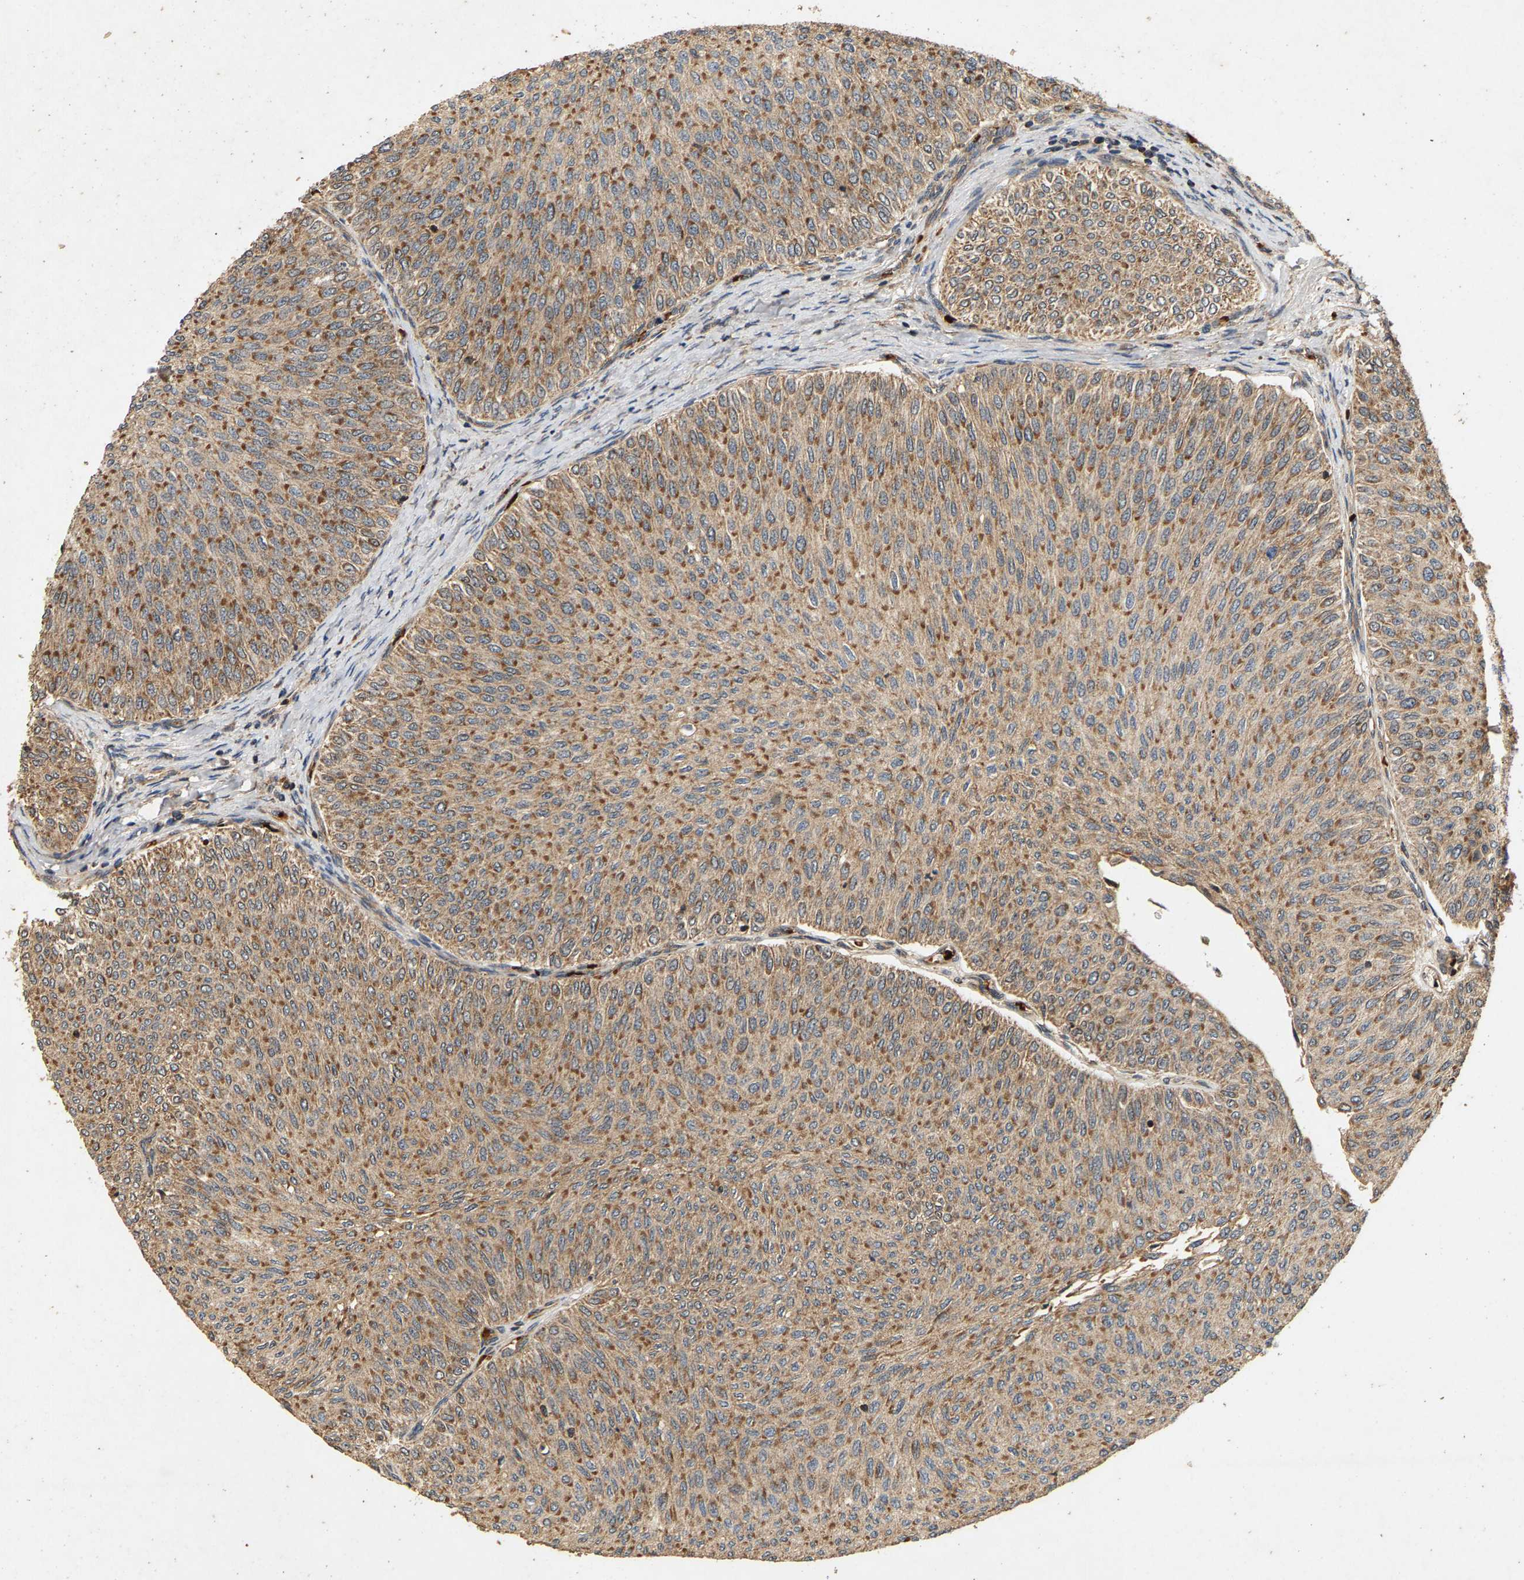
{"staining": {"intensity": "moderate", "quantity": ">75%", "location": "cytoplasmic/membranous"}, "tissue": "urothelial cancer", "cell_type": "Tumor cells", "image_type": "cancer", "snomed": [{"axis": "morphology", "description": "Urothelial carcinoma, Low grade"}, {"axis": "topography", "description": "Urinary bladder"}], "caption": "Immunohistochemistry micrograph of neoplastic tissue: urothelial cancer stained using immunohistochemistry demonstrates medium levels of moderate protein expression localized specifically in the cytoplasmic/membranous of tumor cells, appearing as a cytoplasmic/membranous brown color.", "gene": "CIDEC", "patient": {"sex": "male", "age": 78}}